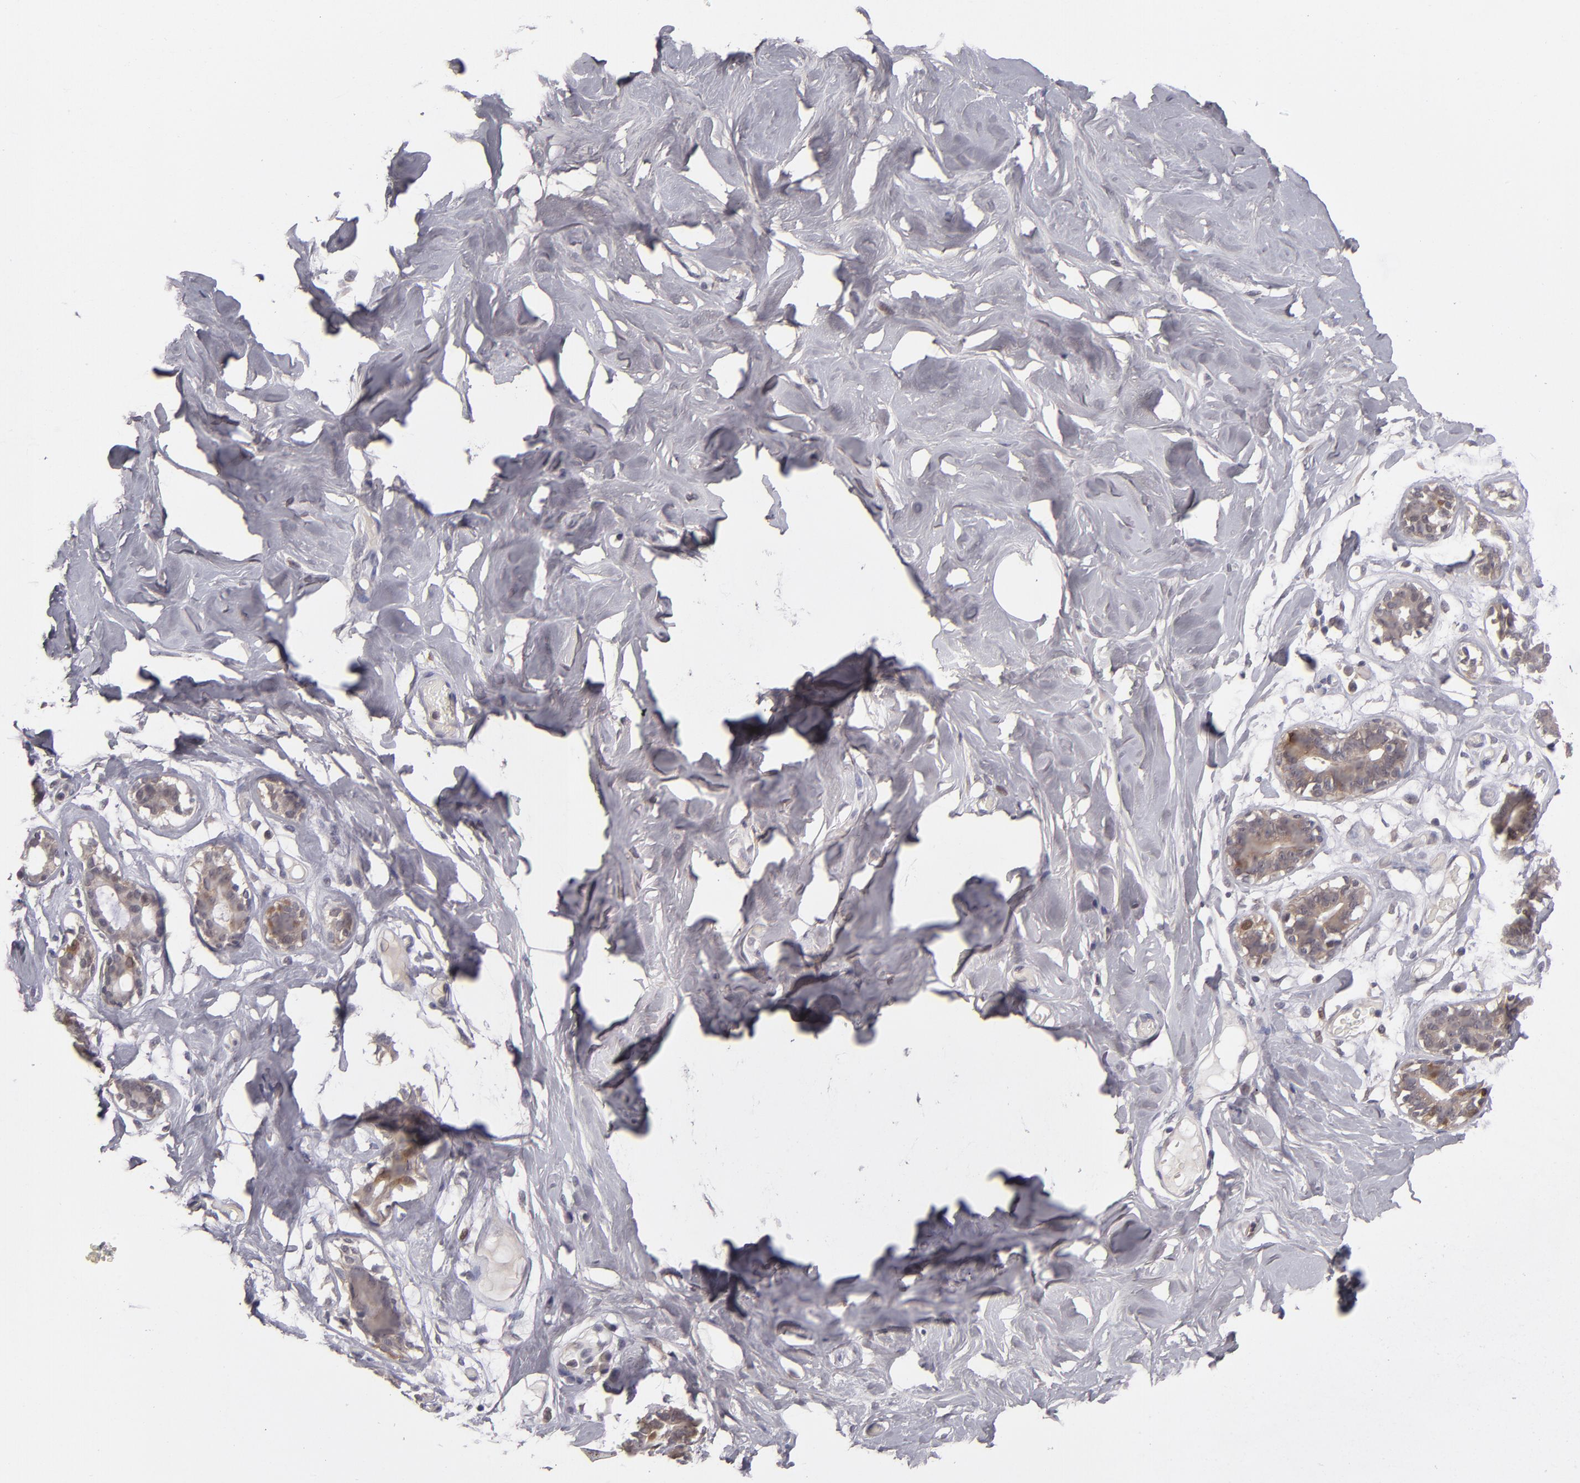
{"staining": {"intensity": "negative", "quantity": "none", "location": "none"}, "tissue": "breast", "cell_type": "Adipocytes", "image_type": "normal", "snomed": [{"axis": "morphology", "description": "Normal tissue, NOS"}, {"axis": "topography", "description": "Breast"}, {"axis": "topography", "description": "Soft tissue"}], "caption": "This is a image of immunohistochemistry staining of benign breast, which shows no expression in adipocytes. (DAB immunohistochemistry, high magnification).", "gene": "TYMS", "patient": {"sex": "female", "age": 25}}